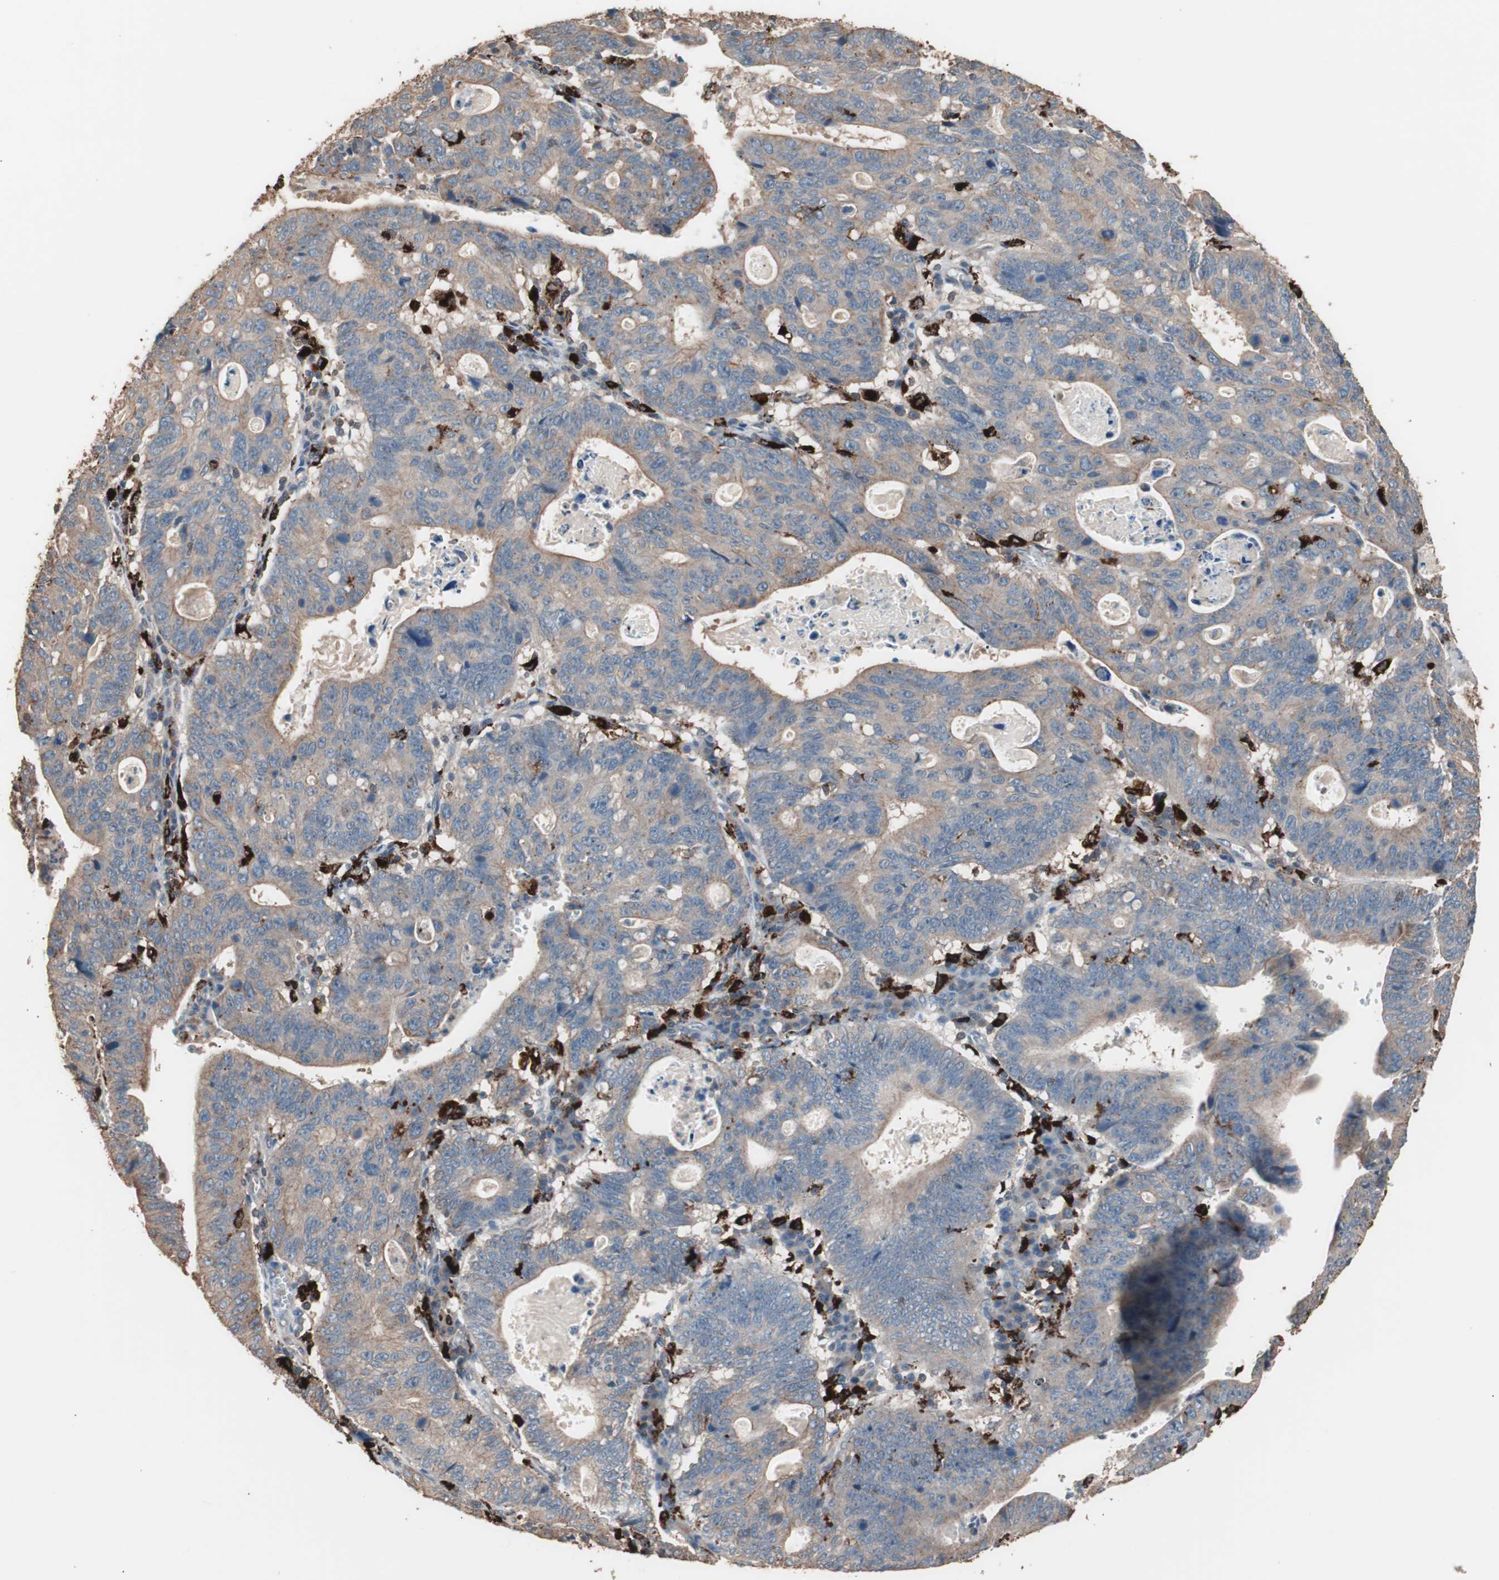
{"staining": {"intensity": "moderate", "quantity": ">75%", "location": "cytoplasmic/membranous"}, "tissue": "stomach cancer", "cell_type": "Tumor cells", "image_type": "cancer", "snomed": [{"axis": "morphology", "description": "Adenocarcinoma, NOS"}, {"axis": "topography", "description": "Stomach"}], "caption": "High-magnification brightfield microscopy of adenocarcinoma (stomach) stained with DAB (3,3'-diaminobenzidine) (brown) and counterstained with hematoxylin (blue). tumor cells exhibit moderate cytoplasmic/membranous staining is appreciated in approximately>75% of cells.", "gene": "CCT3", "patient": {"sex": "male", "age": 59}}